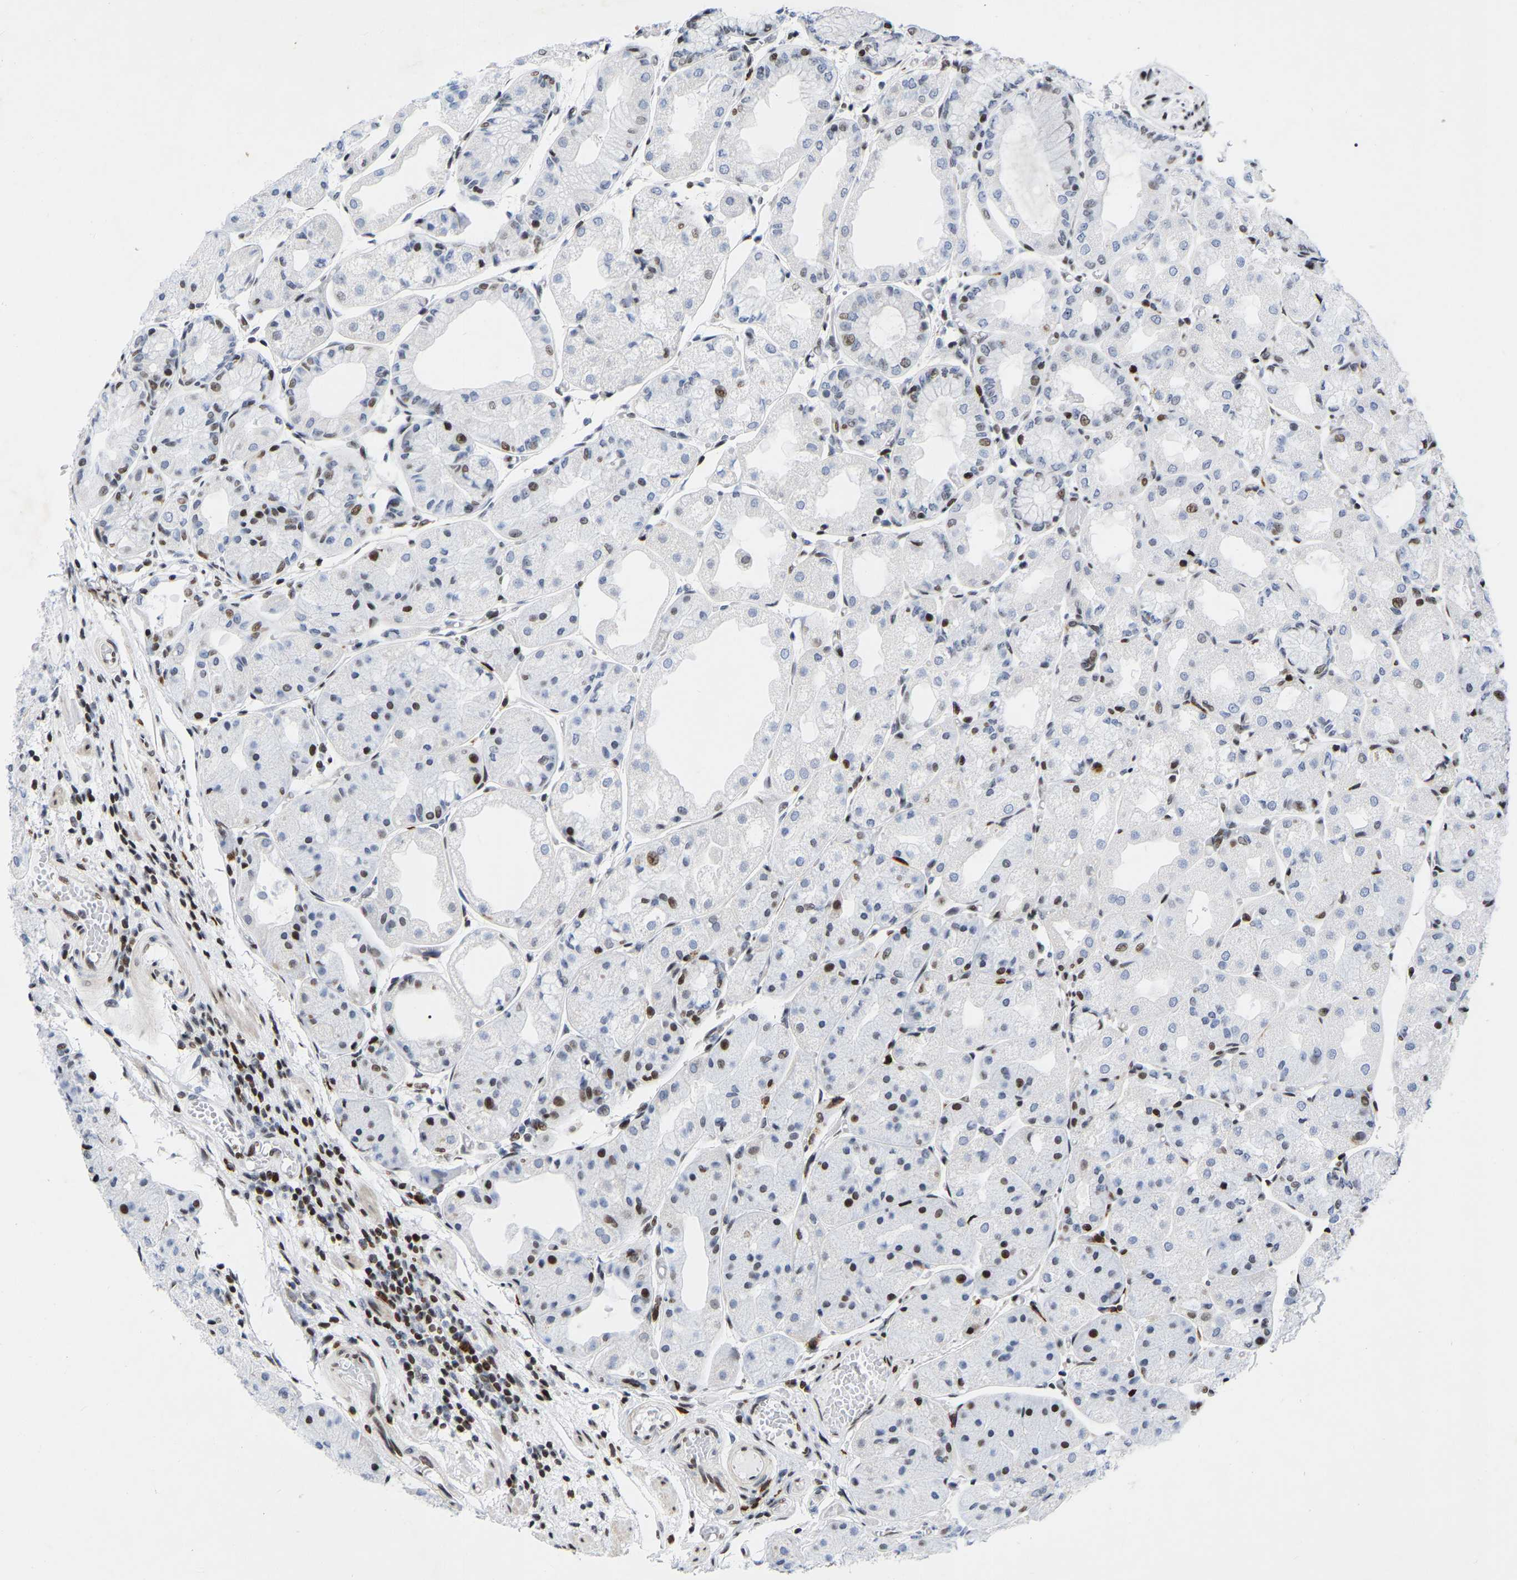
{"staining": {"intensity": "moderate", "quantity": "<25%", "location": "nuclear"}, "tissue": "stomach", "cell_type": "Glandular cells", "image_type": "normal", "snomed": [{"axis": "morphology", "description": "Normal tissue, NOS"}, {"axis": "topography", "description": "Stomach, upper"}], "caption": "Immunohistochemistry (IHC) photomicrograph of normal stomach: human stomach stained using immunohistochemistry (IHC) demonstrates low levels of moderate protein expression localized specifically in the nuclear of glandular cells, appearing as a nuclear brown color.", "gene": "PRCC", "patient": {"sex": "male", "age": 72}}